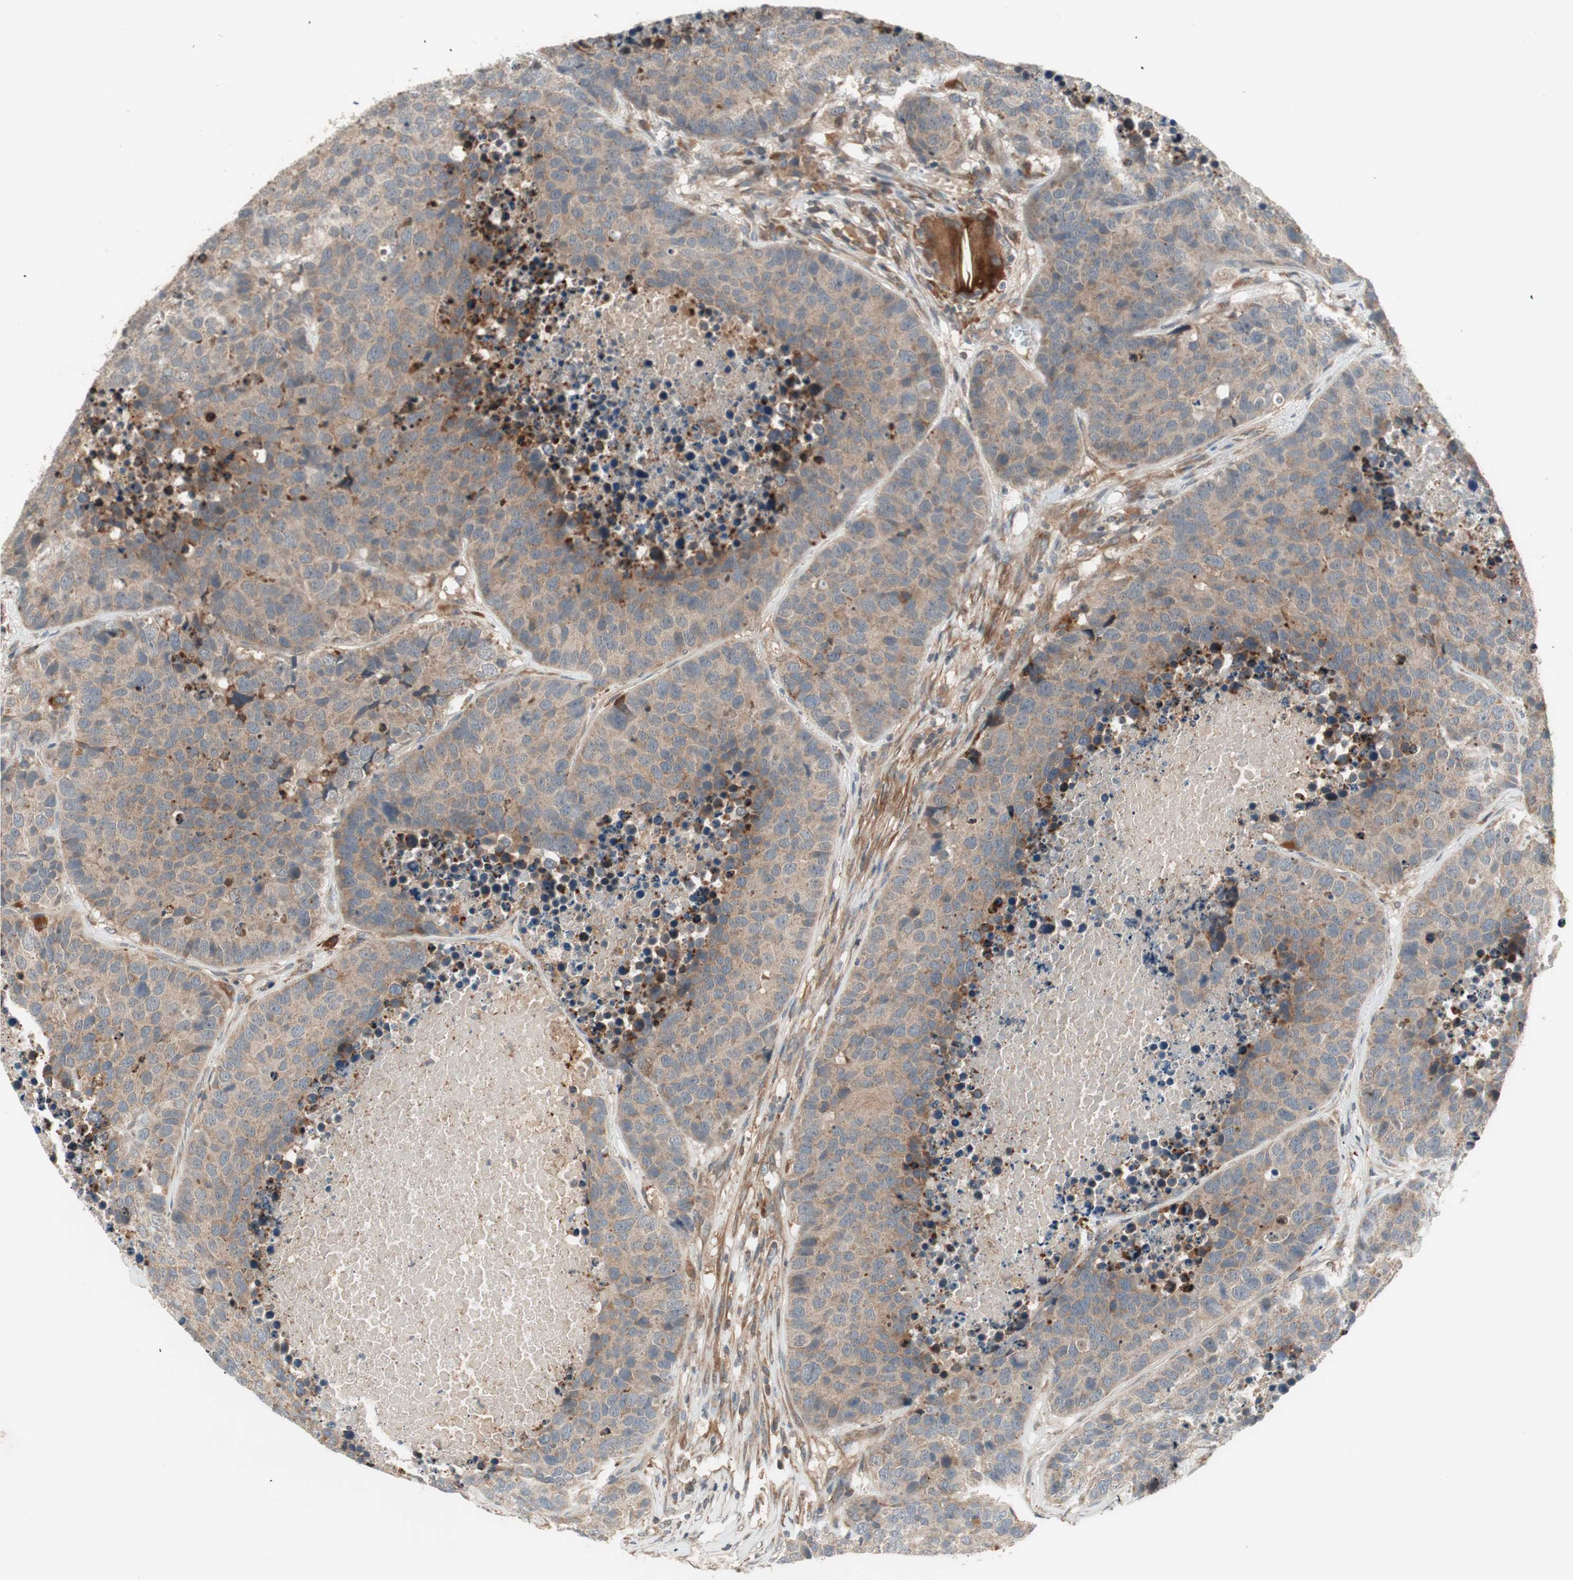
{"staining": {"intensity": "weak", "quantity": "<25%", "location": "cytoplasmic/membranous"}, "tissue": "carcinoid", "cell_type": "Tumor cells", "image_type": "cancer", "snomed": [{"axis": "morphology", "description": "Carcinoid, malignant, NOS"}, {"axis": "topography", "description": "Lung"}], "caption": "DAB (3,3'-diaminobenzidine) immunohistochemical staining of human carcinoid reveals no significant expression in tumor cells.", "gene": "SFRP1", "patient": {"sex": "male", "age": 60}}